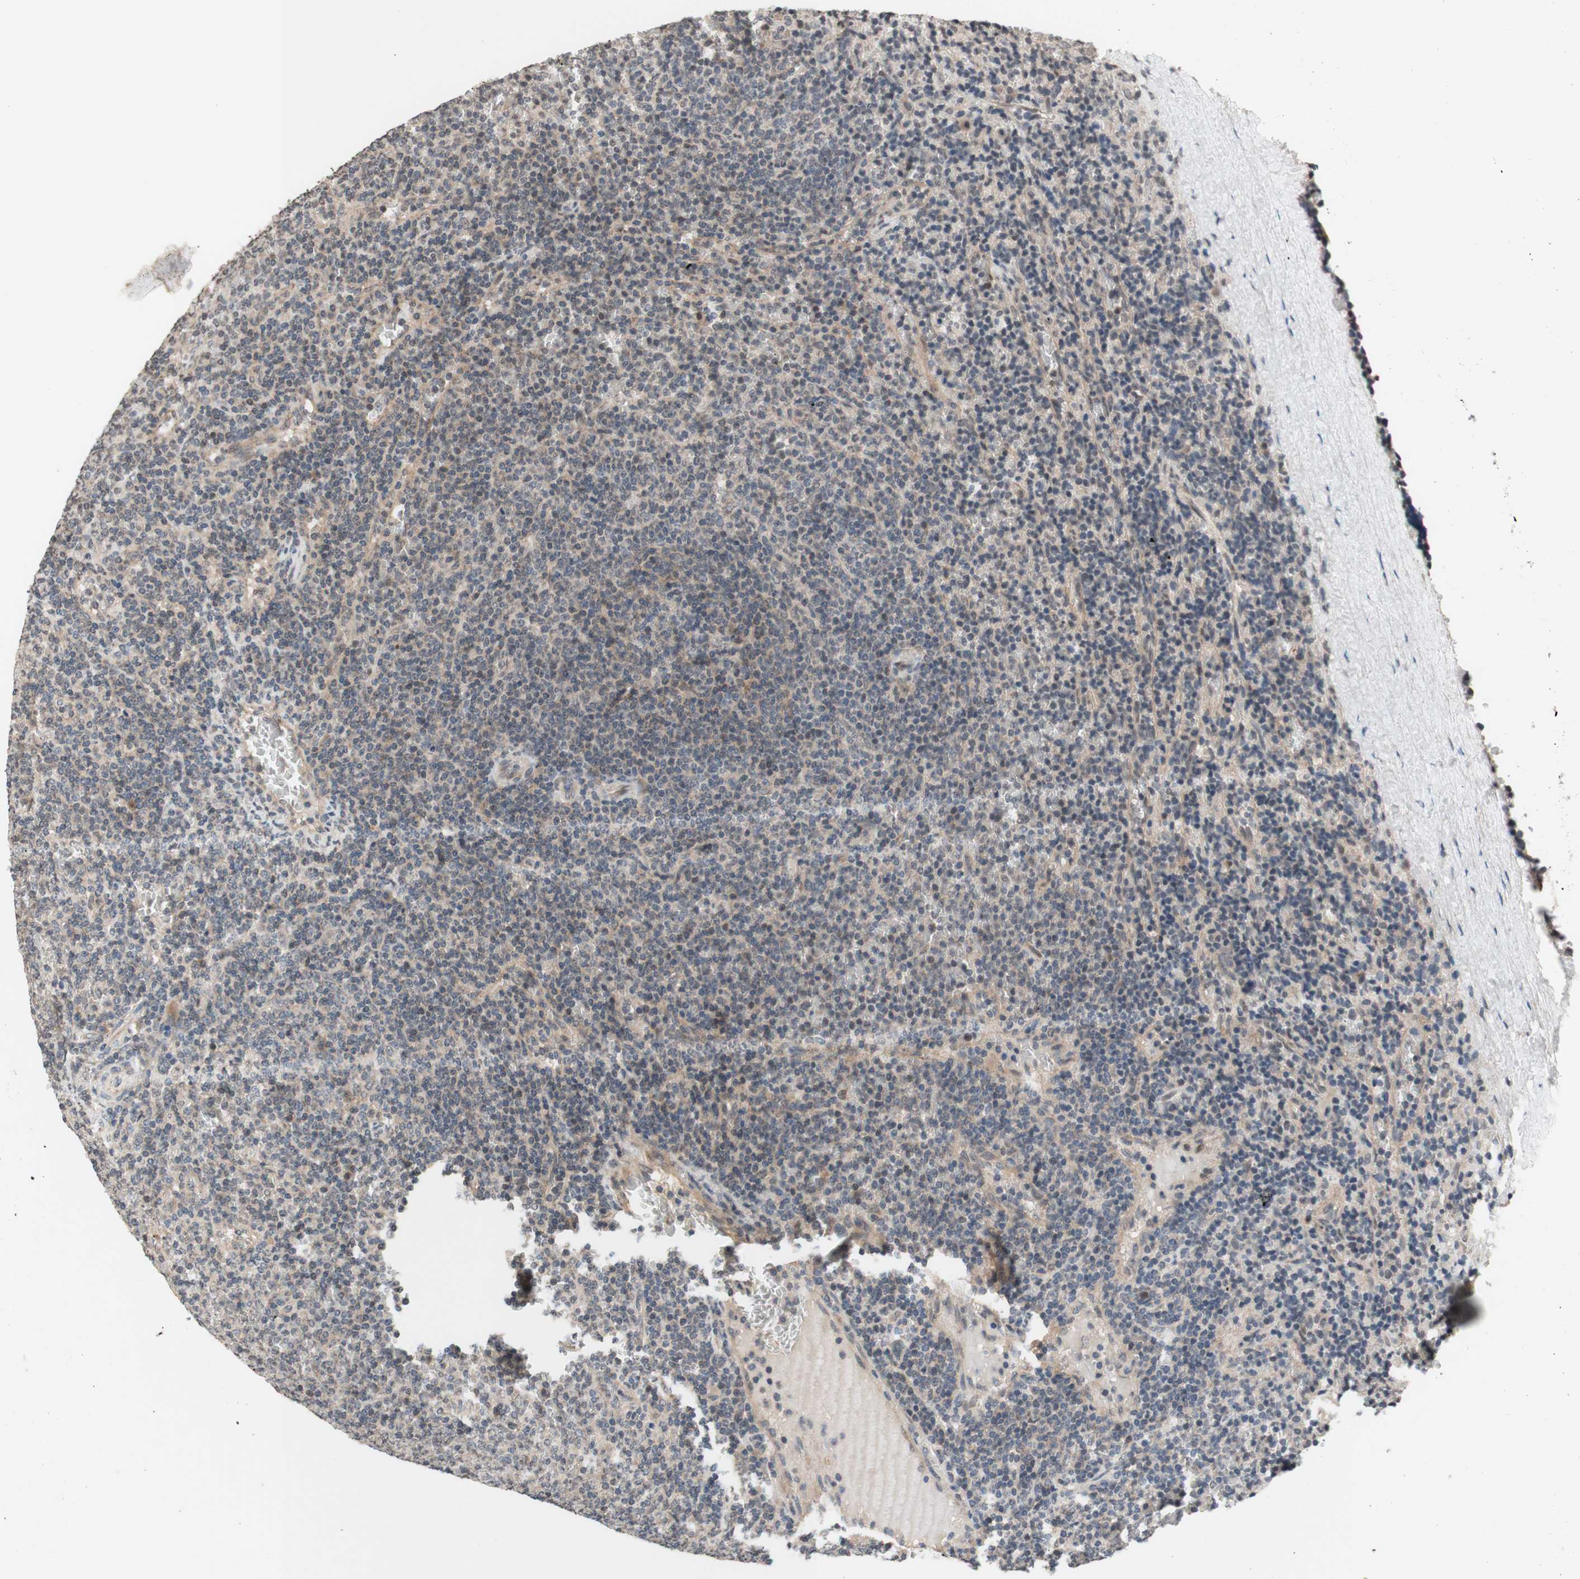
{"staining": {"intensity": "weak", "quantity": "25%-75%", "location": "cytoplasmic/membranous"}, "tissue": "lymphoma", "cell_type": "Tumor cells", "image_type": "cancer", "snomed": [{"axis": "morphology", "description": "Malignant lymphoma, non-Hodgkin's type, Low grade"}, {"axis": "topography", "description": "Spleen"}], "caption": "Lymphoma tissue shows weak cytoplasmic/membranous positivity in approximately 25%-75% of tumor cells, visualized by immunohistochemistry. Immunohistochemistry stains the protein in brown and the nuclei are stained blue.", "gene": "CD55", "patient": {"sex": "female", "age": 50}}